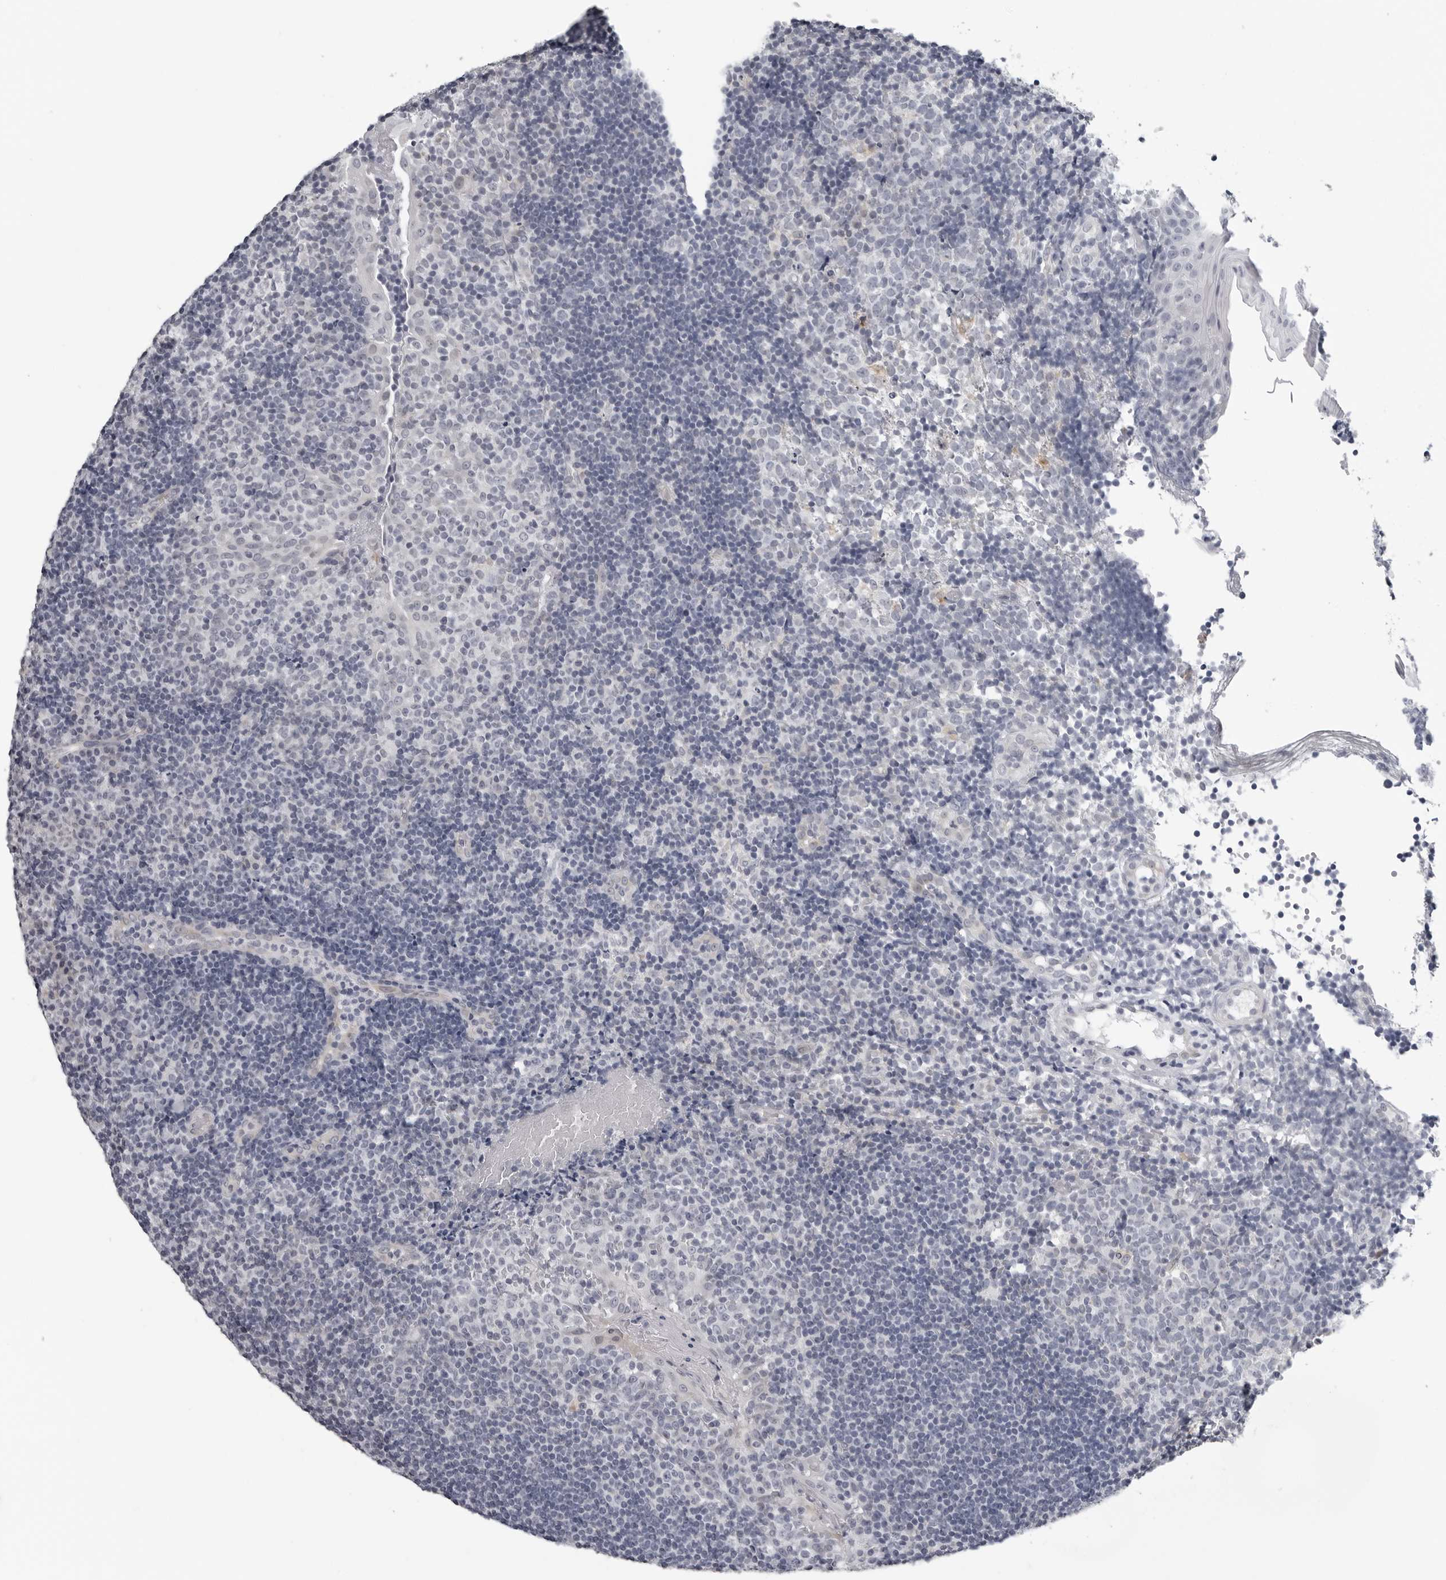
{"staining": {"intensity": "negative", "quantity": "none", "location": "none"}, "tissue": "tonsil", "cell_type": "Germinal center cells", "image_type": "normal", "snomed": [{"axis": "morphology", "description": "Normal tissue, NOS"}, {"axis": "topography", "description": "Tonsil"}], "caption": "The image exhibits no significant positivity in germinal center cells of tonsil. Brightfield microscopy of IHC stained with DAB (brown) and hematoxylin (blue), captured at high magnification.", "gene": "OPLAH", "patient": {"sex": "female", "age": 40}}